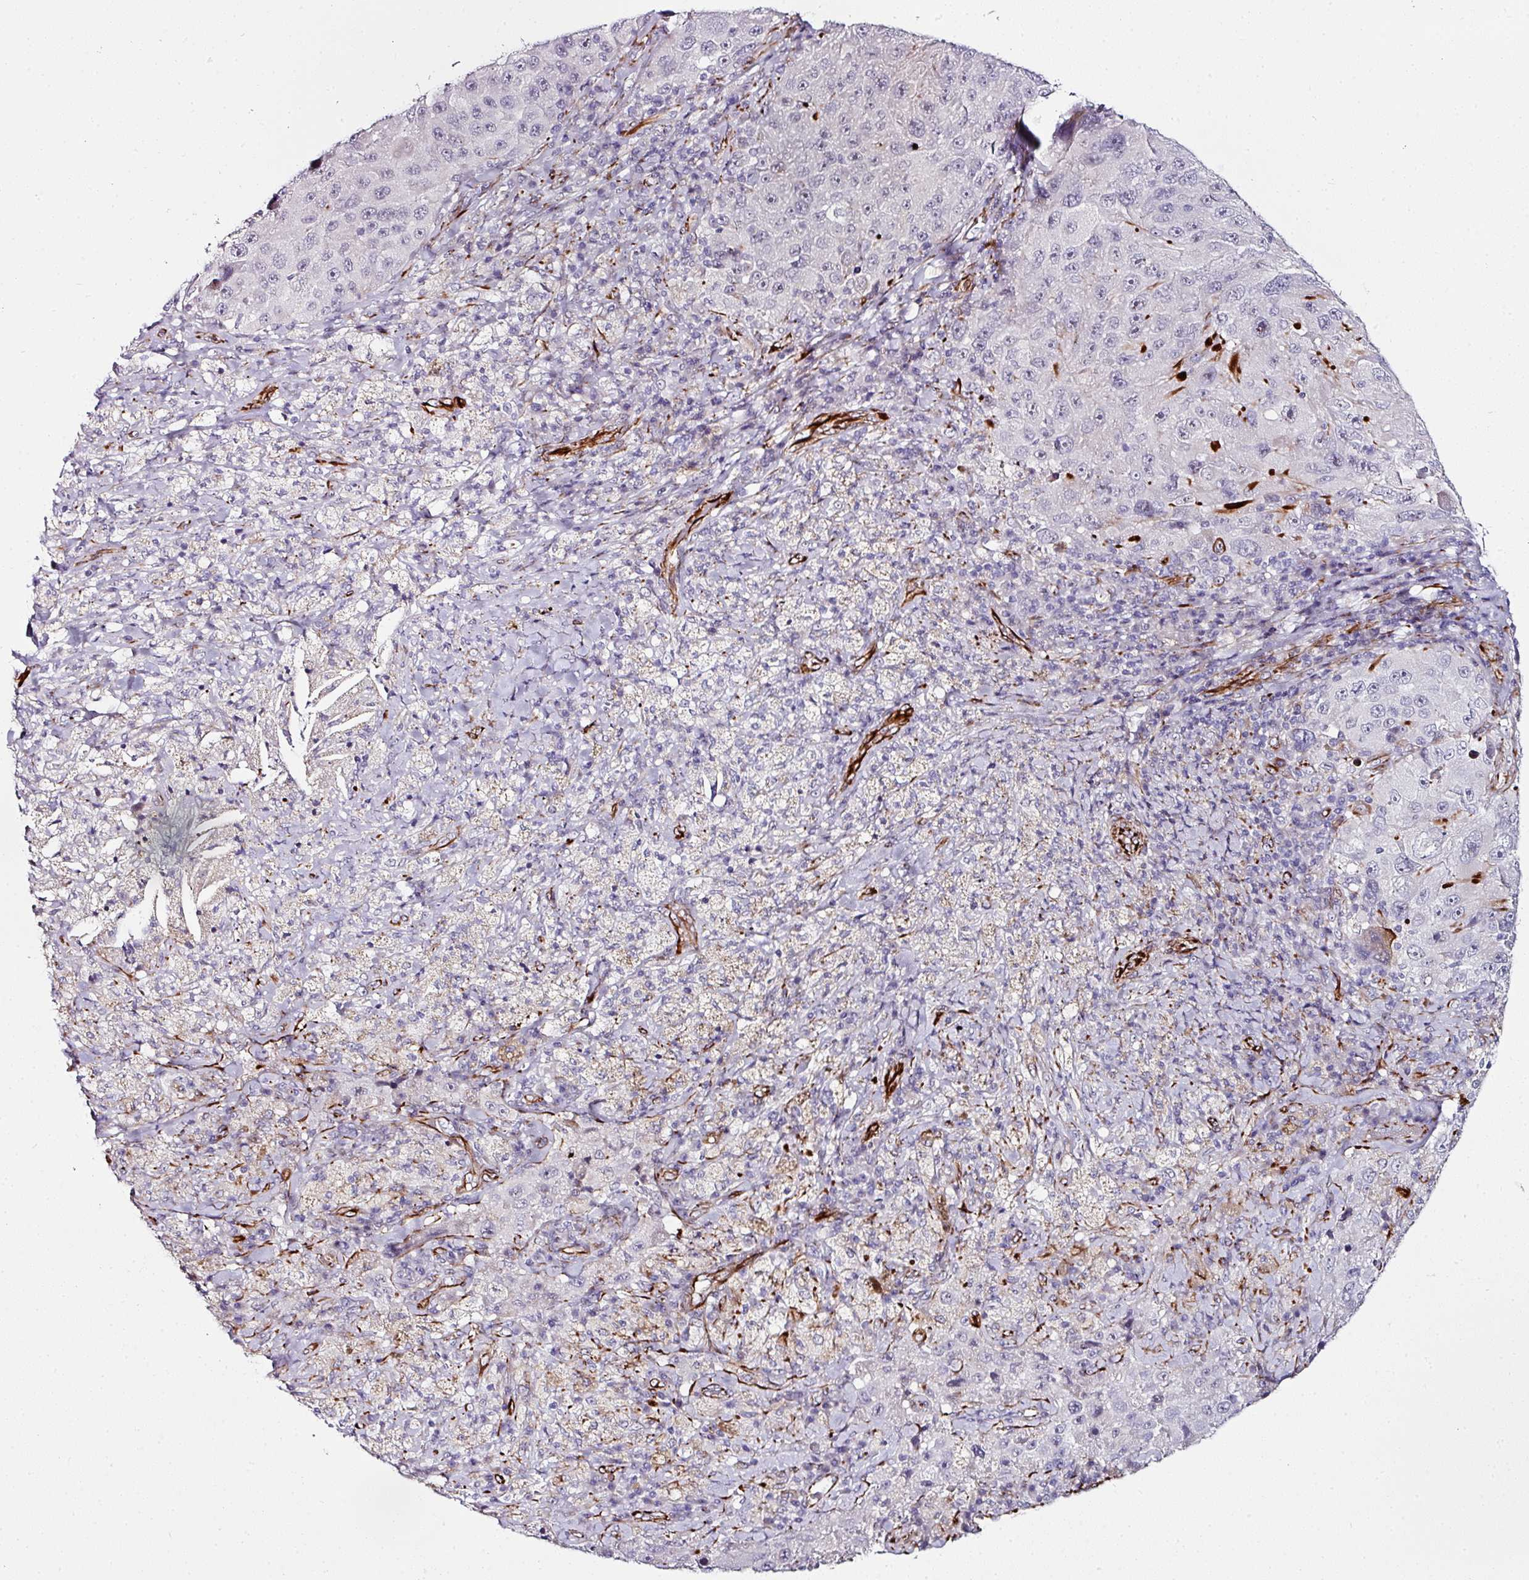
{"staining": {"intensity": "negative", "quantity": "none", "location": "none"}, "tissue": "melanoma", "cell_type": "Tumor cells", "image_type": "cancer", "snomed": [{"axis": "morphology", "description": "Malignant melanoma, Metastatic site"}, {"axis": "topography", "description": "Lymph node"}], "caption": "Tumor cells are negative for protein expression in human malignant melanoma (metastatic site).", "gene": "TMPRSS9", "patient": {"sex": "male", "age": 62}}